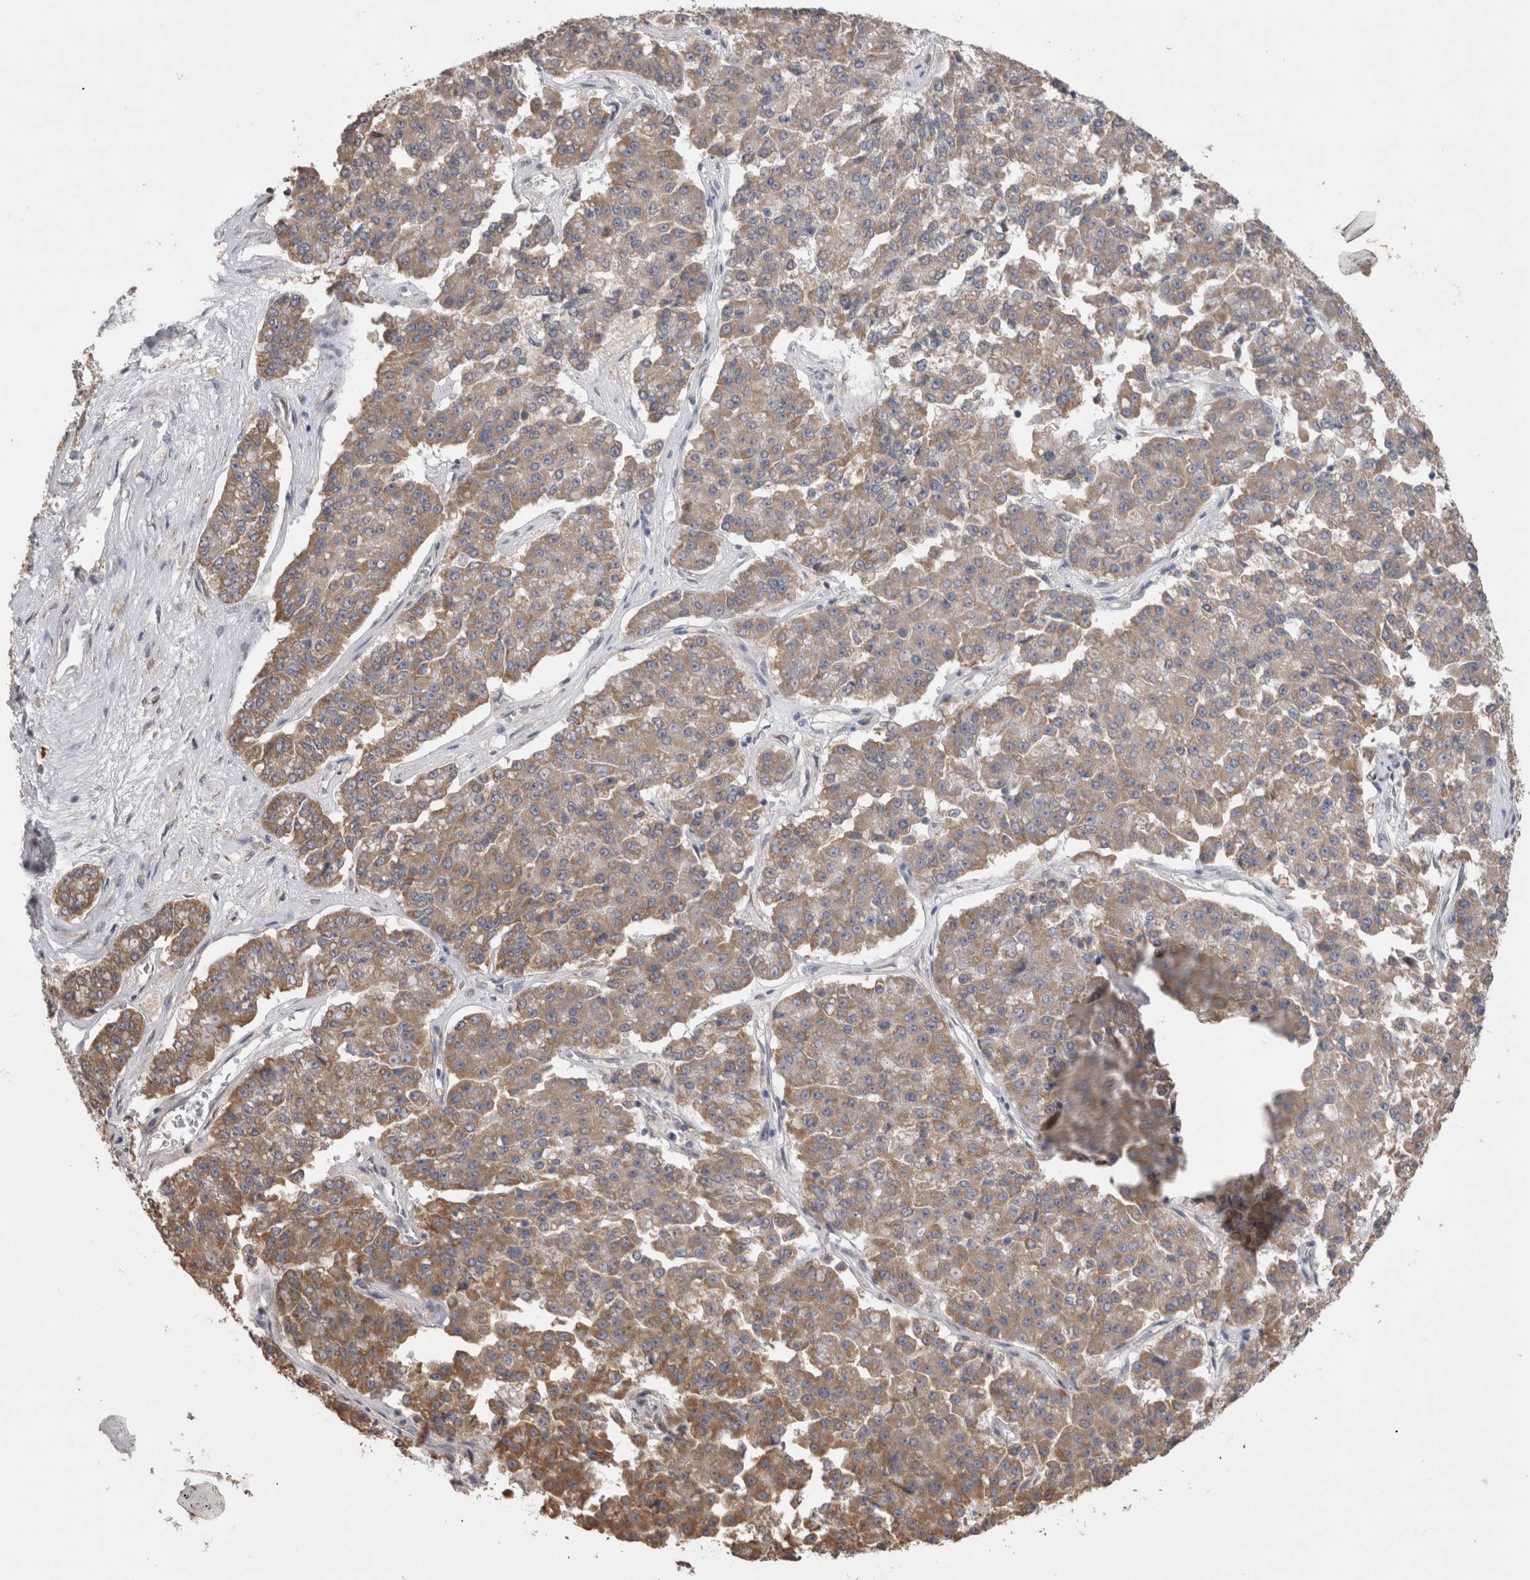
{"staining": {"intensity": "moderate", "quantity": "25%-75%", "location": "cytoplasmic/membranous"}, "tissue": "pancreatic cancer", "cell_type": "Tumor cells", "image_type": "cancer", "snomed": [{"axis": "morphology", "description": "Adenocarcinoma, NOS"}, {"axis": "topography", "description": "Pancreas"}], "caption": "Immunohistochemistry (IHC) image of neoplastic tissue: adenocarcinoma (pancreatic) stained using IHC demonstrates medium levels of moderate protein expression localized specifically in the cytoplasmic/membranous of tumor cells, appearing as a cytoplasmic/membranous brown color.", "gene": "NOMO1", "patient": {"sex": "male", "age": 50}}